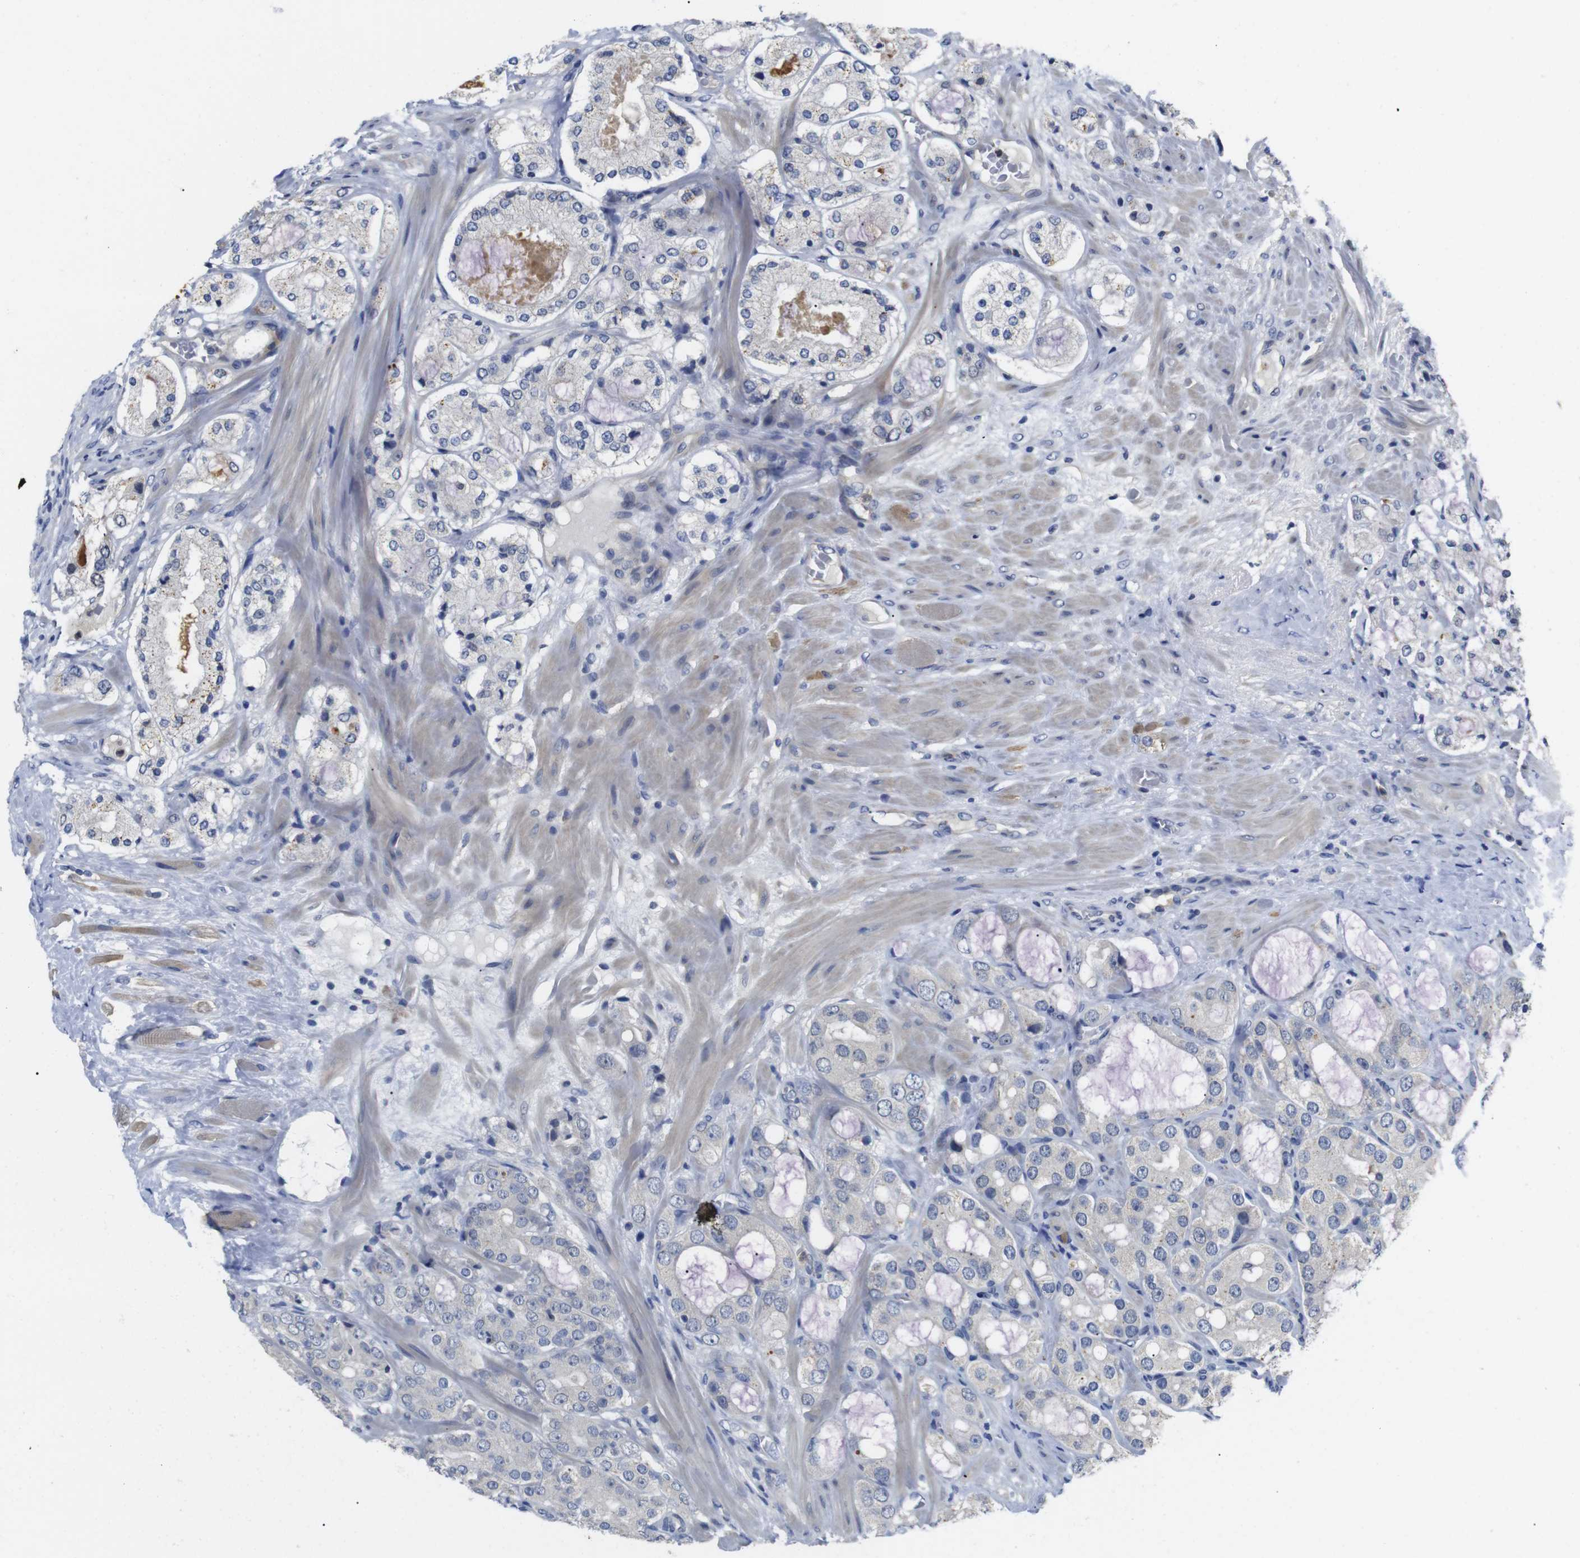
{"staining": {"intensity": "negative", "quantity": "none", "location": "none"}, "tissue": "prostate cancer", "cell_type": "Tumor cells", "image_type": "cancer", "snomed": [{"axis": "morphology", "description": "Adenocarcinoma, High grade"}, {"axis": "topography", "description": "Prostate"}], "caption": "Immunohistochemistry (IHC) histopathology image of prostate cancer stained for a protein (brown), which exhibits no positivity in tumor cells. (Brightfield microscopy of DAB (3,3'-diaminobenzidine) immunohistochemistry at high magnification).", "gene": "FNTA", "patient": {"sex": "male", "age": 65}}